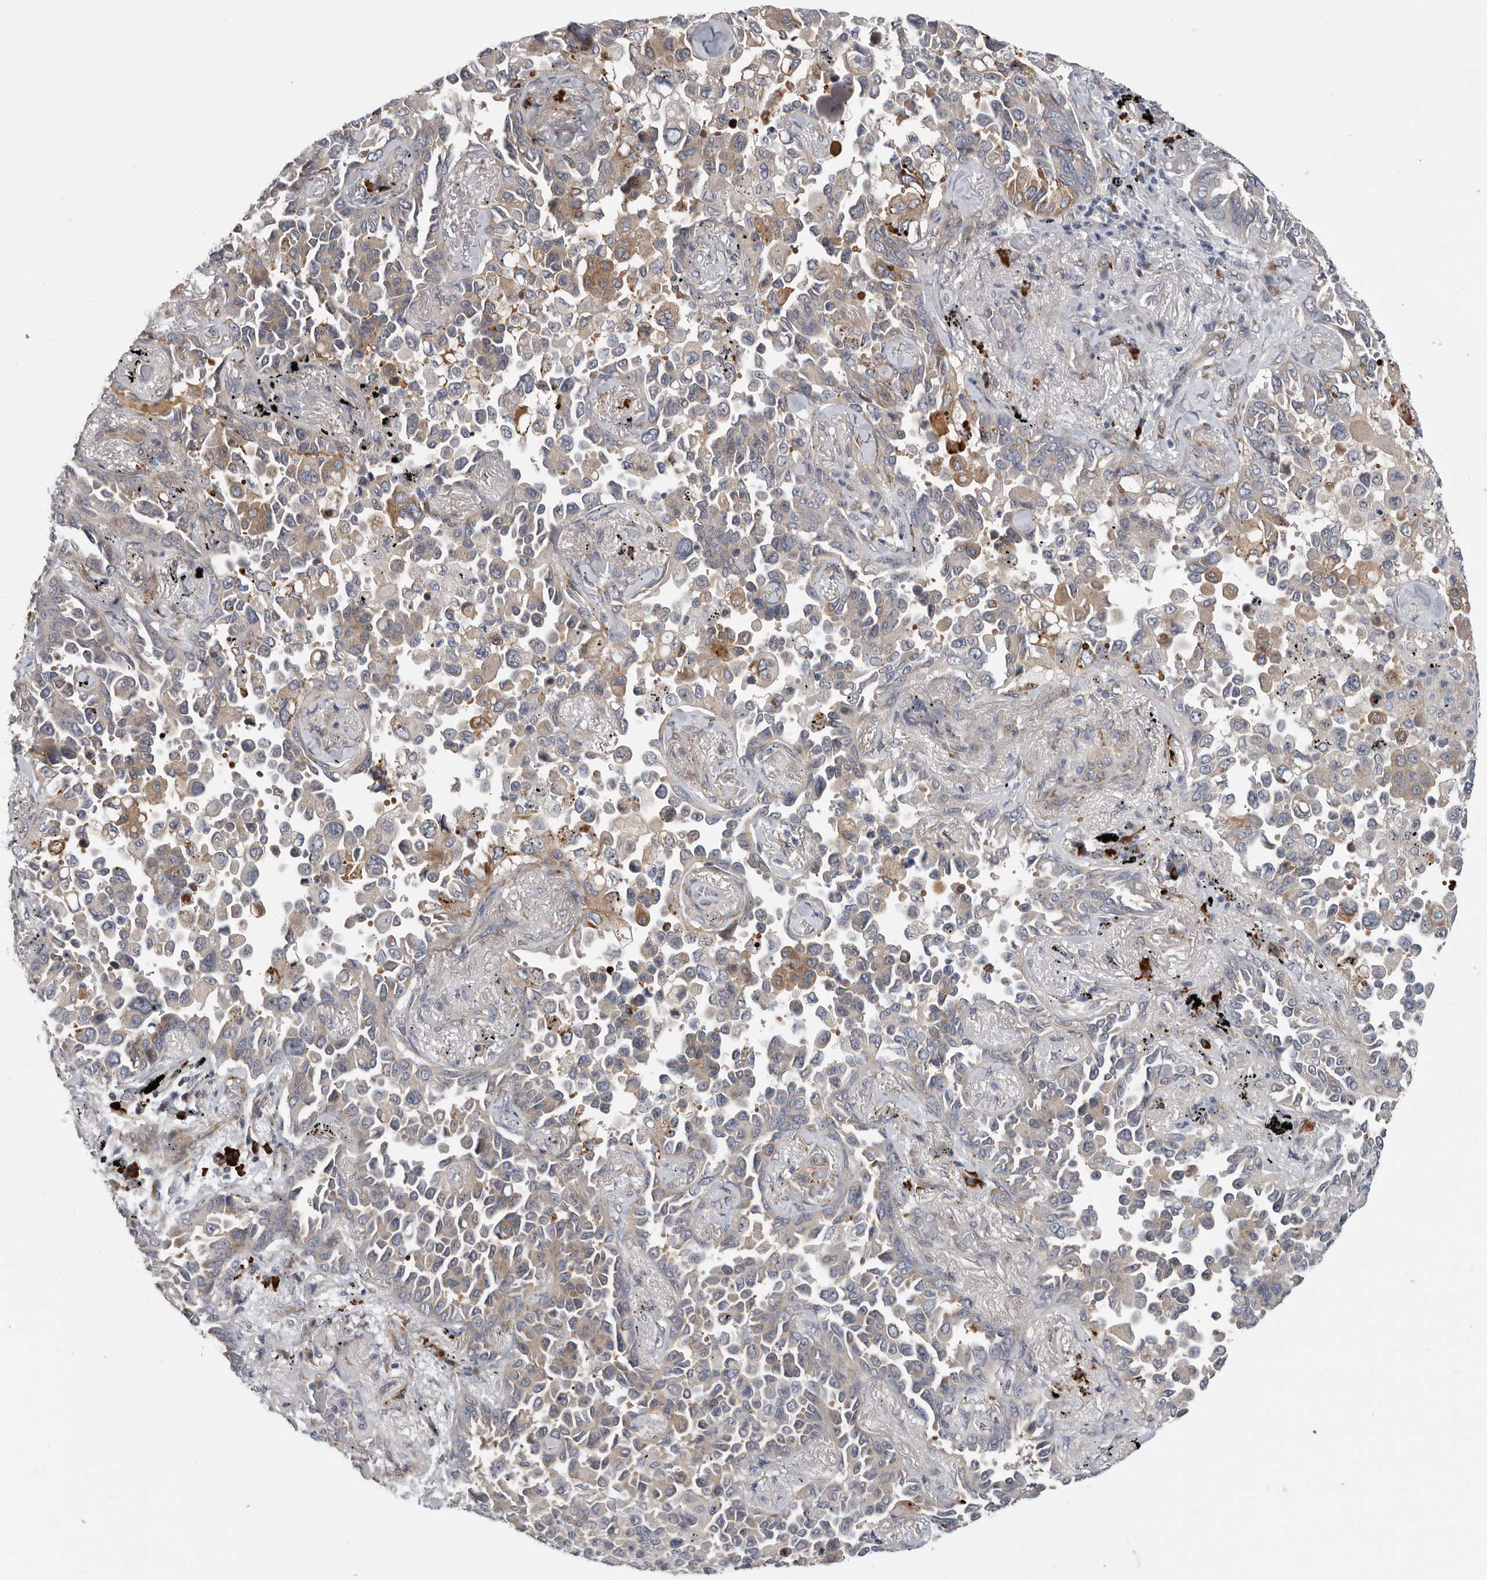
{"staining": {"intensity": "weak", "quantity": "25%-75%", "location": "cytoplasmic/membranous"}, "tissue": "lung cancer", "cell_type": "Tumor cells", "image_type": "cancer", "snomed": [{"axis": "morphology", "description": "Adenocarcinoma, NOS"}, {"axis": "topography", "description": "Lung"}], "caption": "Adenocarcinoma (lung) stained with DAB immunohistochemistry displays low levels of weak cytoplasmic/membranous positivity in approximately 25%-75% of tumor cells.", "gene": "ATXN3L", "patient": {"sex": "female", "age": 67}}